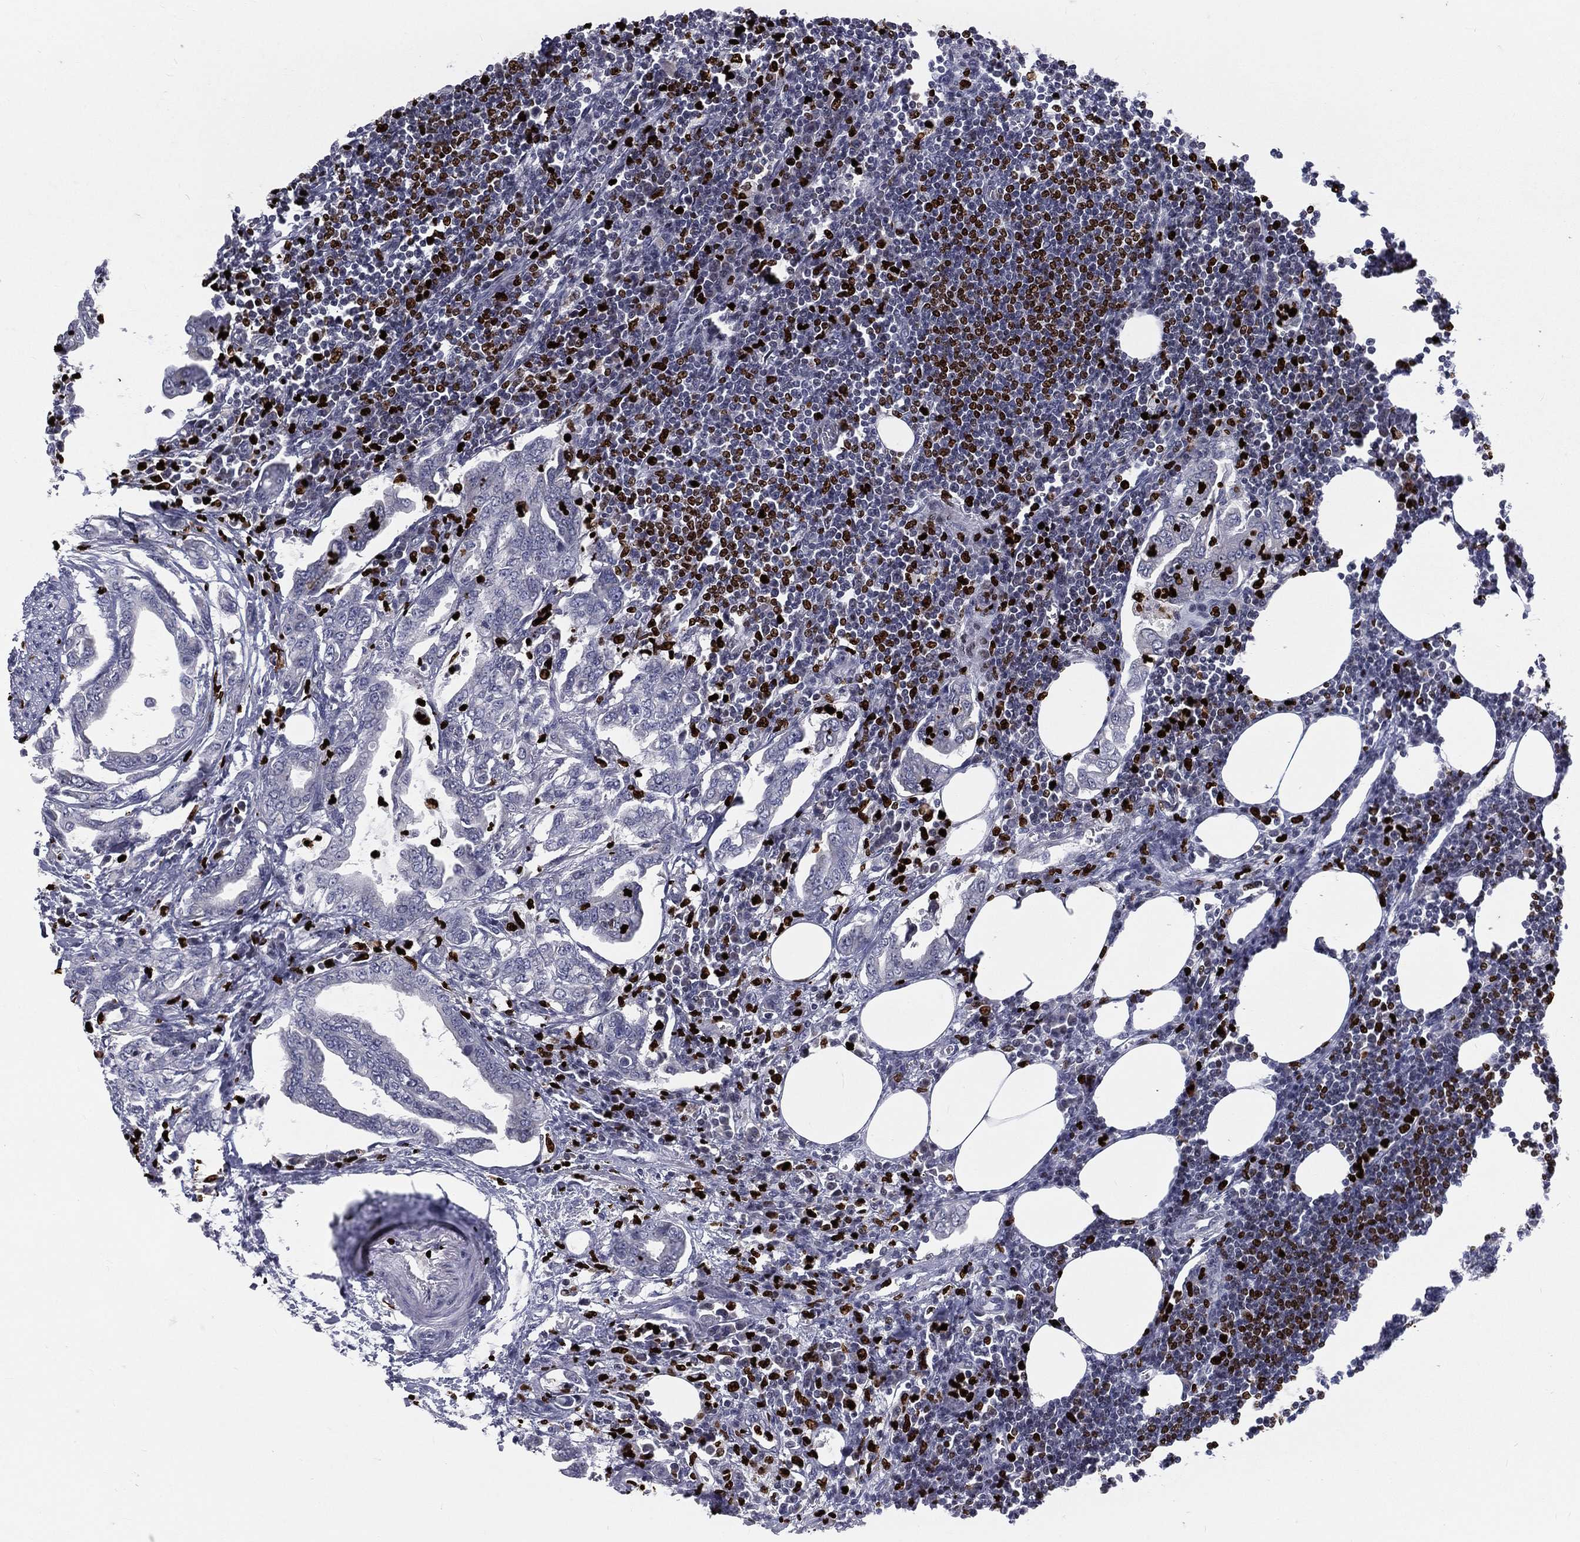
{"staining": {"intensity": "strong", "quantity": ">75%", "location": "nuclear"}, "tissue": "lymph node", "cell_type": "Germinal center cells", "image_type": "normal", "snomed": [{"axis": "morphology", "description": "Normal tissue, NOS"}, {"axis": "topography", "description": "Lymph node"}], "caption": "Brown immunohistochemical staining in unremarkable lymph node demonstrates strong nuclear positivity in approximately >75% of germinal center cells.", "gene": "MNDA", "patient": {"sex": "female", "age": 67}}